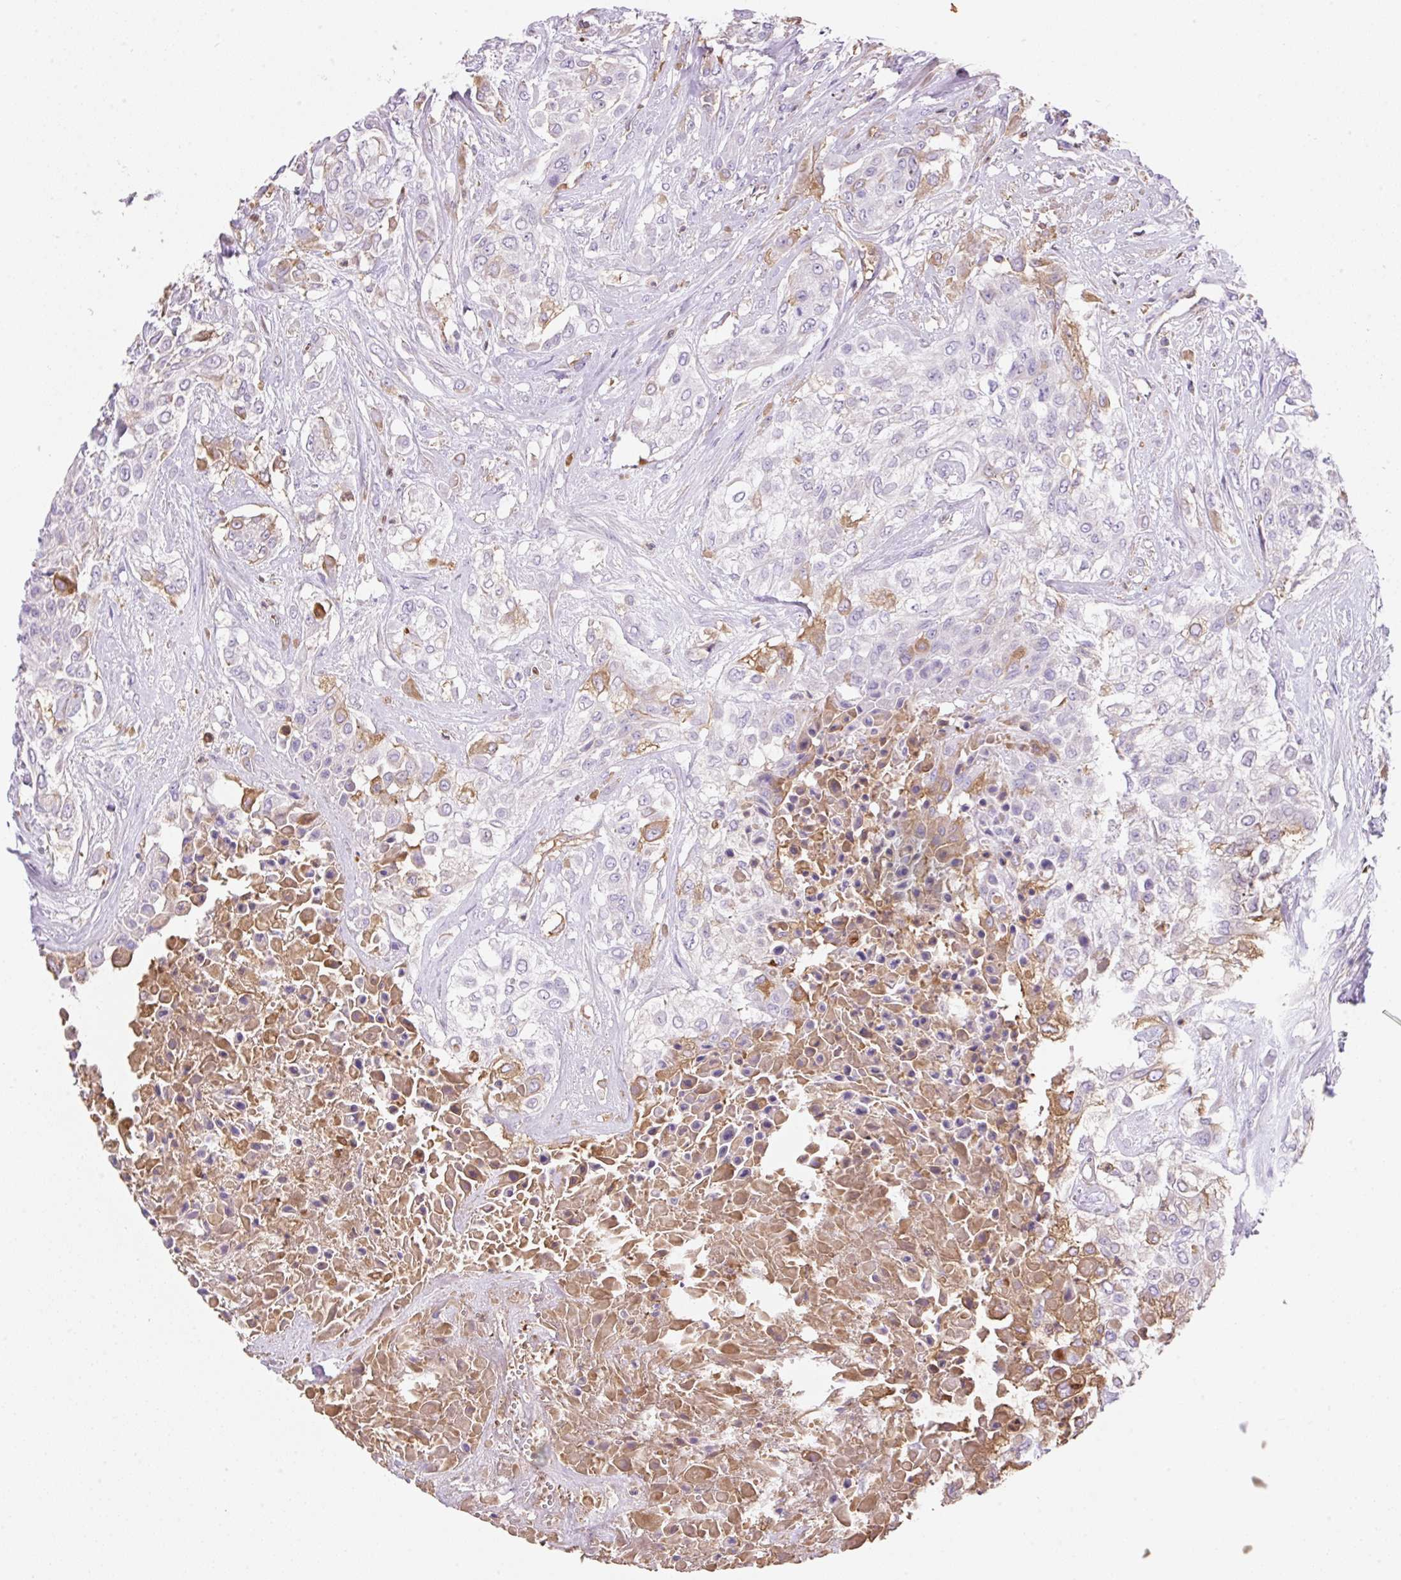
{"staining": {"intensity": "moderate", "quantity": "<25%", "location": "cytoplasmic/membranous"}, "tissue": "urothelial cancer", "cell_type": "Tumor cells", "image_type": "cancer", "snomed": [{"axis": "morphology", "description": "Urothelial carcinoma, High grade"}, {"axis": "topography", "description": "Urinary bladder"}], "caption": "IHC micrograph of neoplastic tissue: urothelial cancer stained using immunohistochemistry (IHC) demonstrates low levels of moderate protein expression localized specifically in the cytoplasmic/membranous of tumor cells, appearing as a cytoplasmic/membranous brown color.", "gene": "TDRD15", "patient": {"sex": "male", "age": 57}}